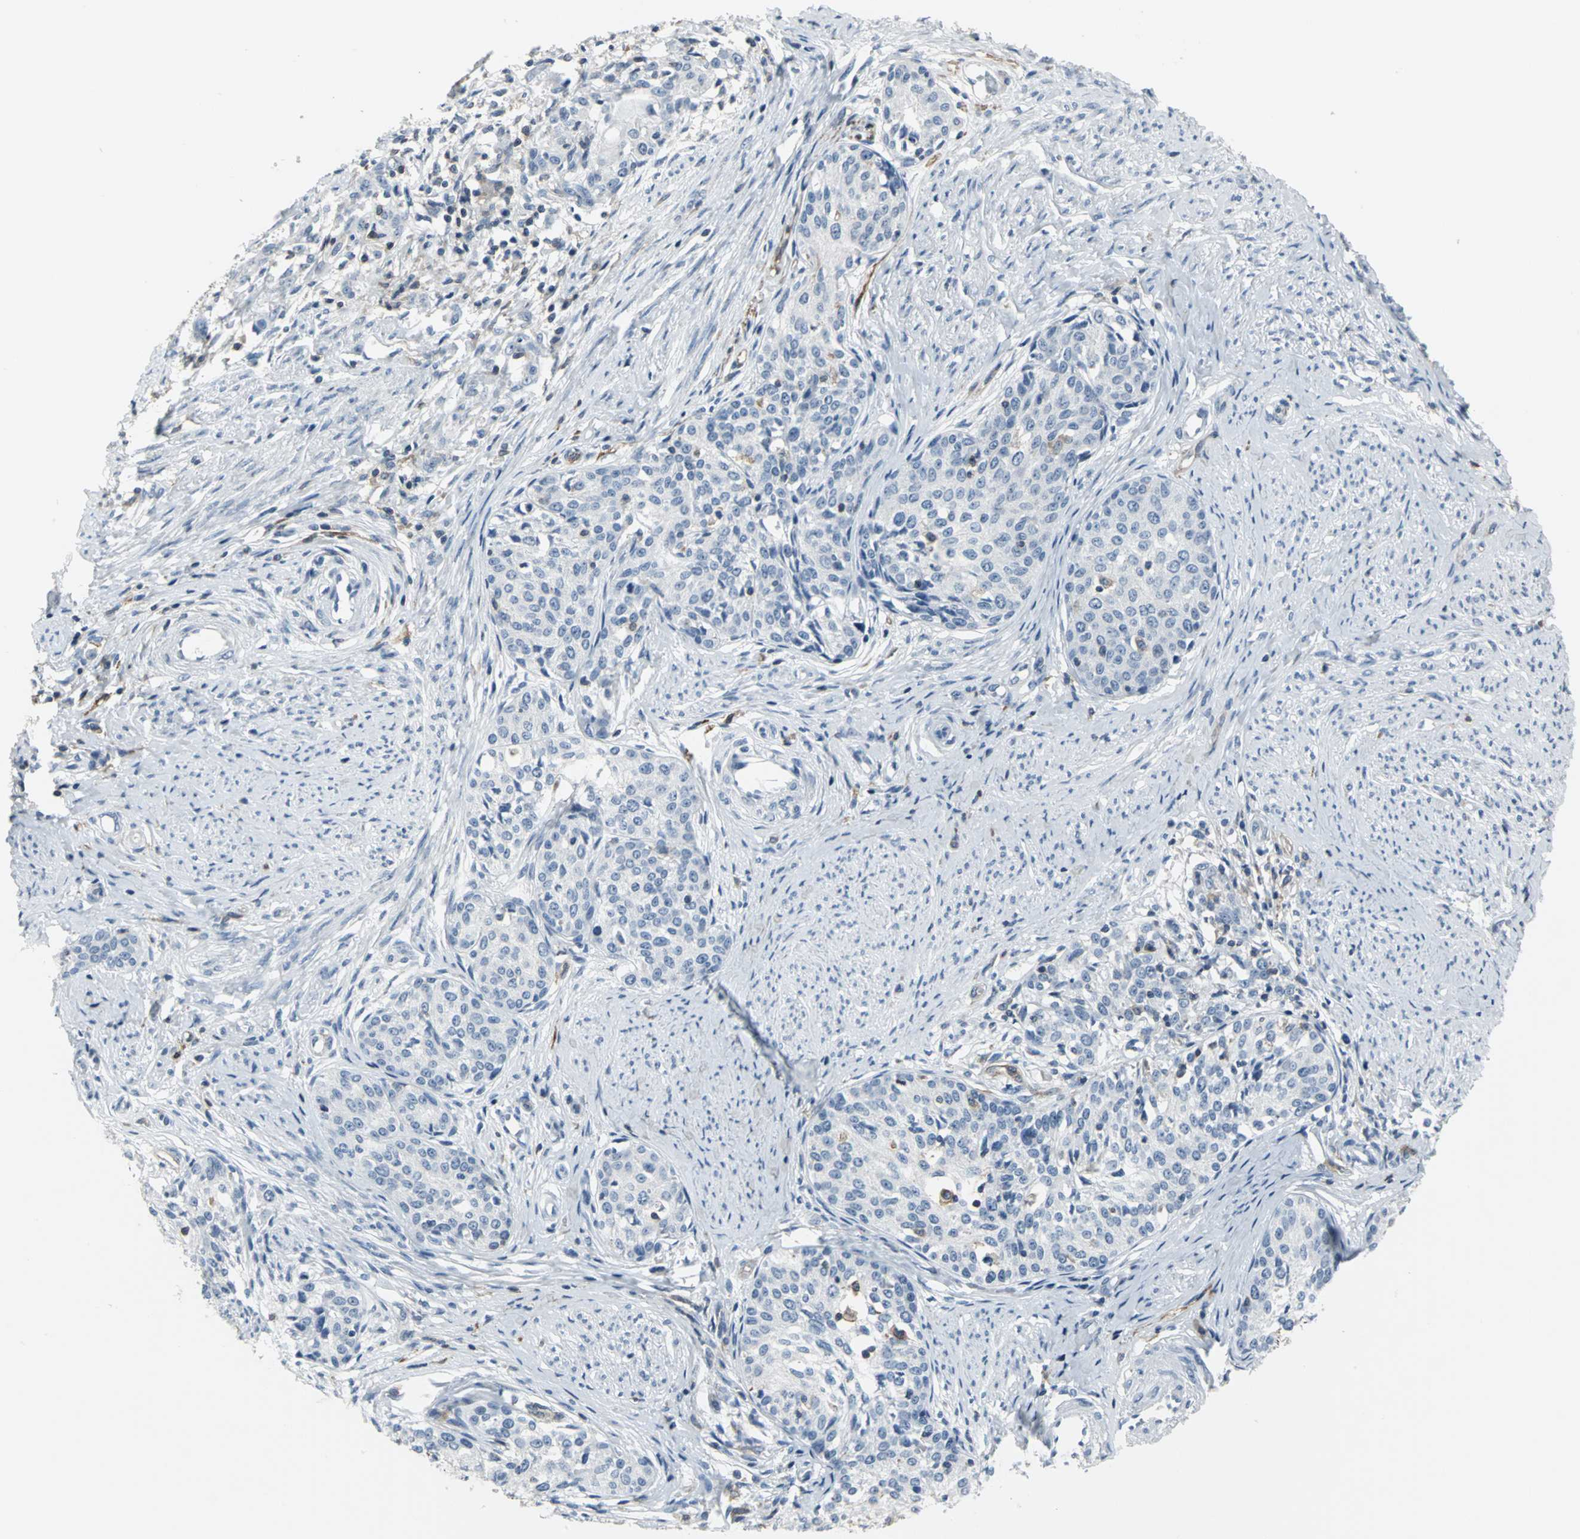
{"staining": {"intensity": "negative", "quantity": "none", "location": "none"}, "tissue": "cervical cancer", "cell_type": "Tumor cells", "image_type": "cancer", "snomed": [{"axis": "morphology", "description": "Squamous cell carcinoma, NOS"}, {"axis": "morphology", "description": "Adenocarcinoma, NOS"}, {"axis": "topography", "description": "Cervix"}], "caption": "High magnification brightfield microscopy of adenocarcinoma (cervical) stained with DAB (brown) and counterstained with hematoxylin (blue): tumor cells show no significant expression.", "gene": "IQGAP2", "patient": {"sex": "female", "age": 52}}